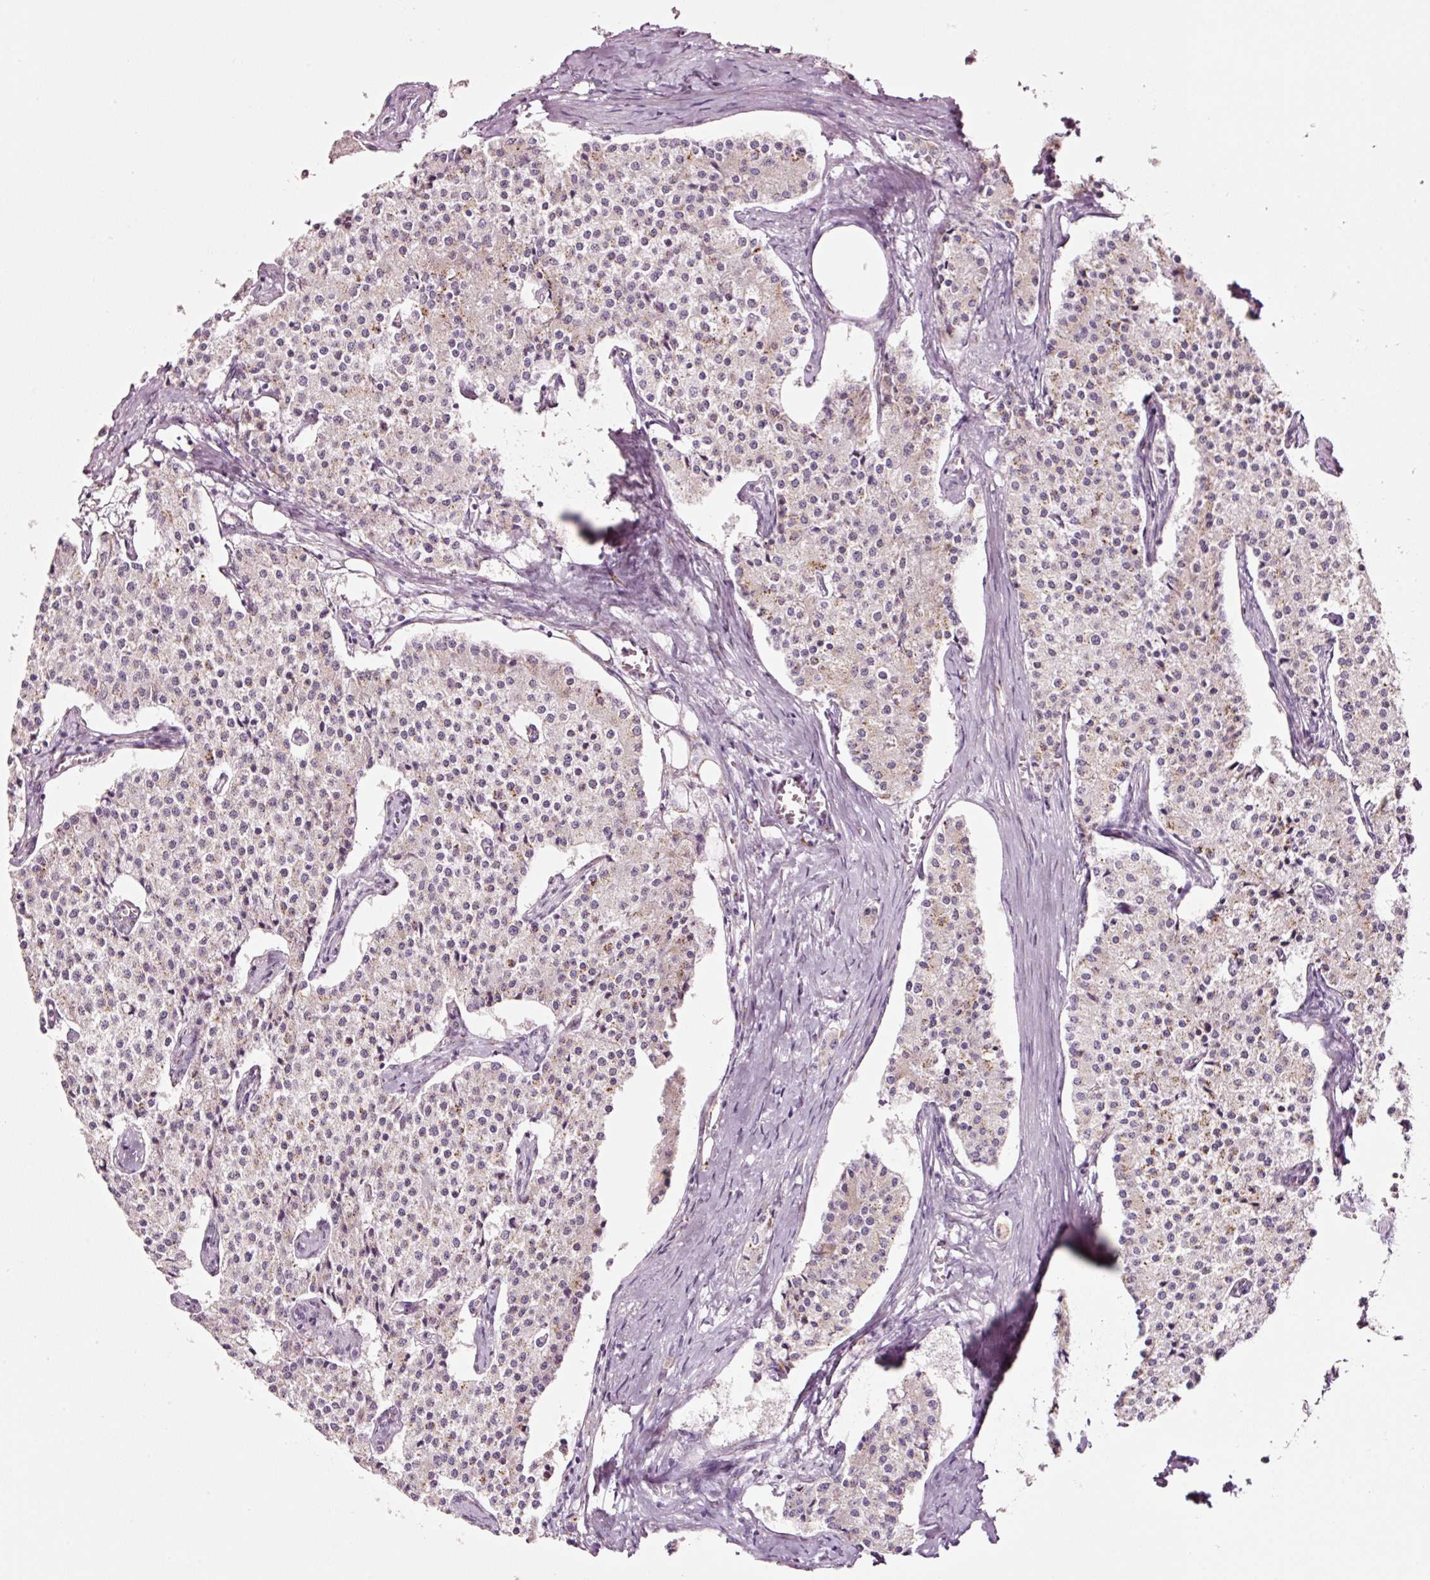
{"staining": {"intensity": "weak", "quantity": "25%-75%", "location": "cytoplasmic/membranous"}, "tissue": "carcinoid", "cell_type": "Tumor cells", "image_type": "cancer", "snomed": [{"axis": "morphology", "description": "Carcinoid, malignant, NOS"}, {"axis": "topography", "description": "Colon"}], "caption": "This is an image of IHC staining of carcinoid, which shows weak staining in the cytoplasmic/membranous of tumor cells.", "gene": "SDF4", "patient": {"sex": "female", "age": 52}}